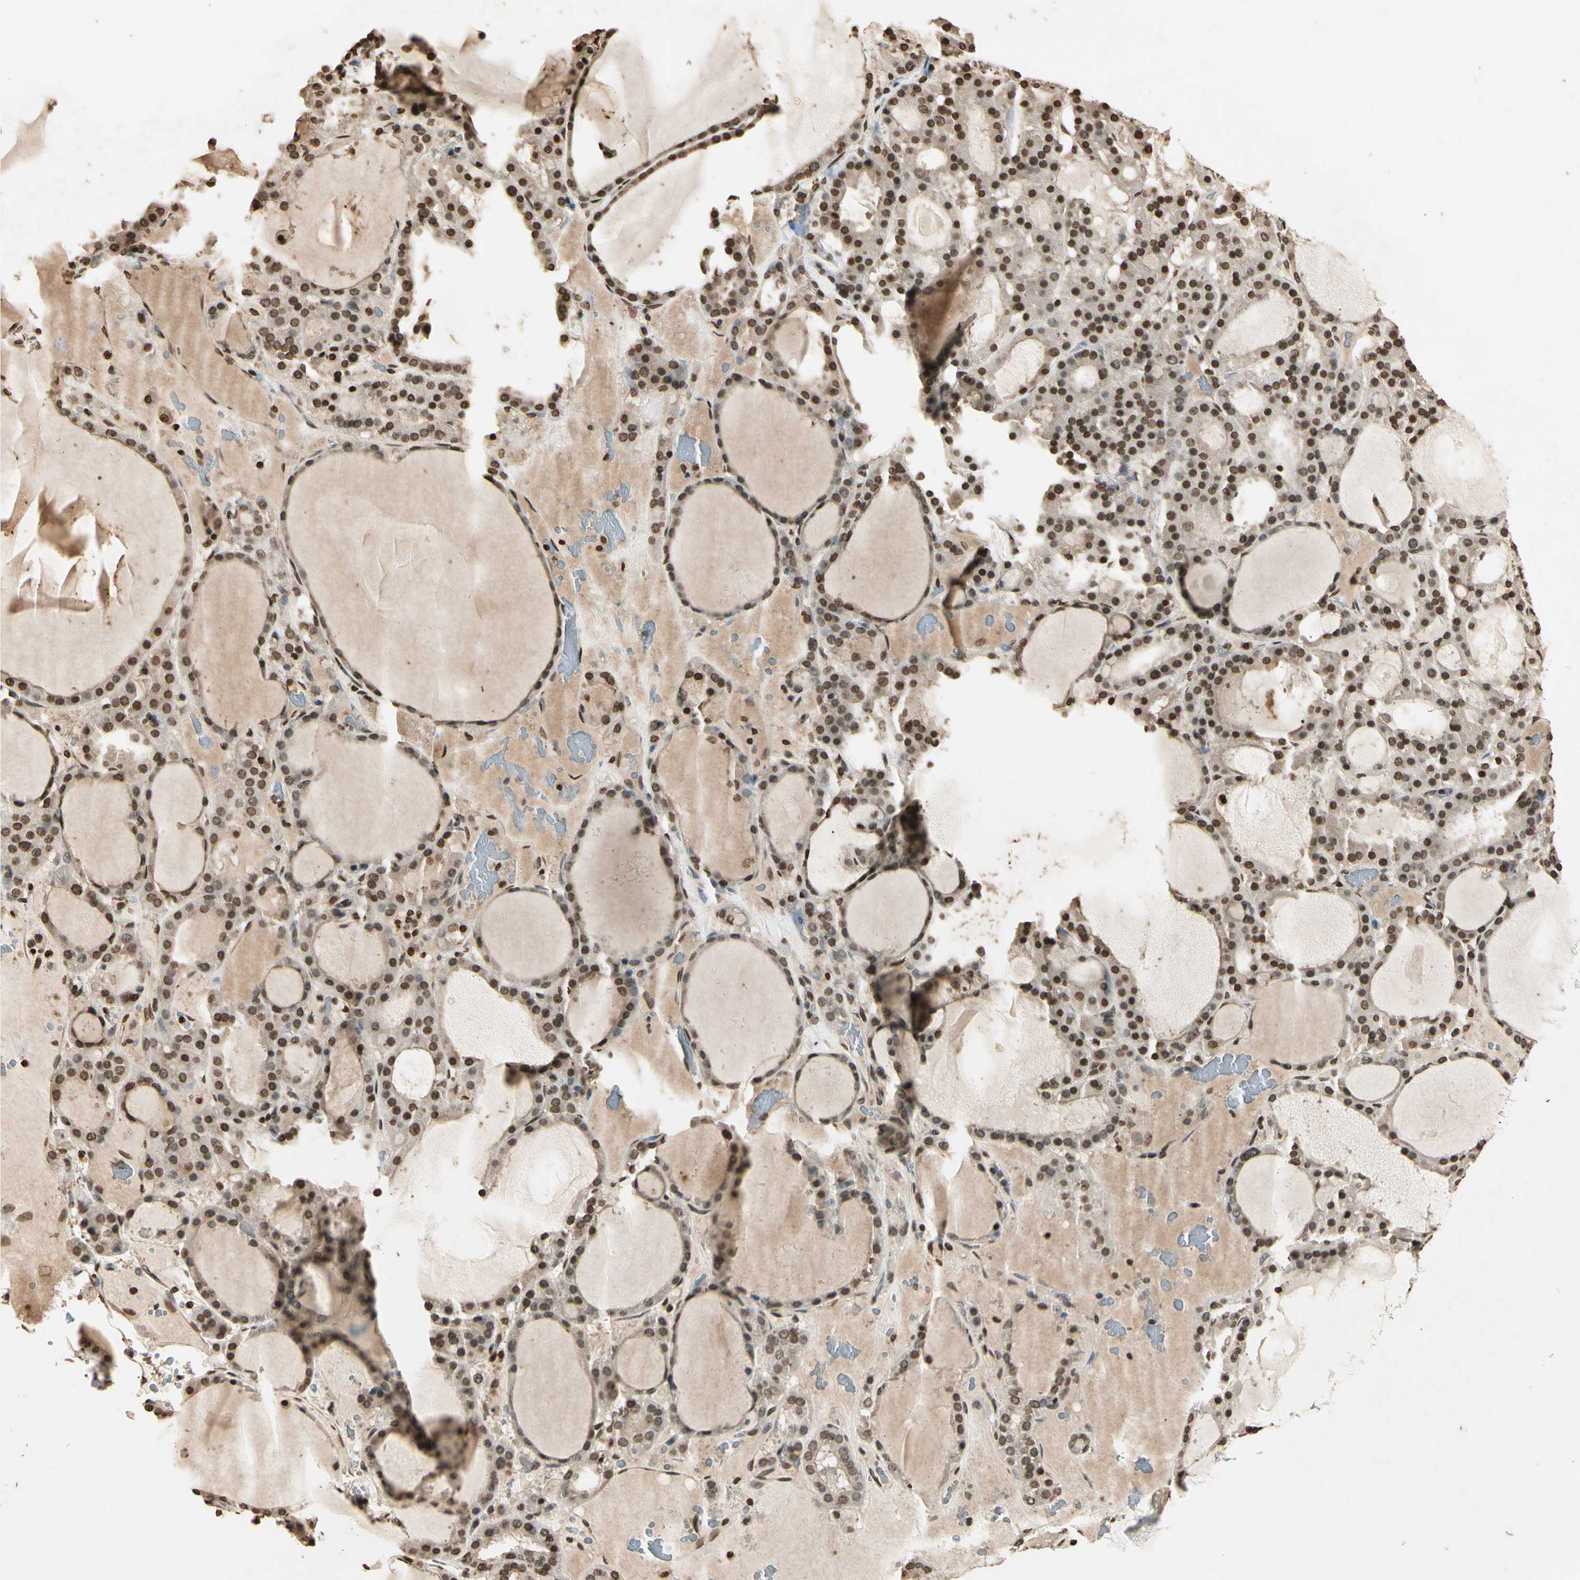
{"staining": {"intensity": "moderate", "quantity": "25%-75%", "location": "cytoplasmic/membranous,nuclear"}, "tissue": "thyroid gland", "cell_type": "Glandular cells", "image_type": "normal", "snomed": [{"axis": "morphology", "description": "Normal tissue, NOS"}, {"axis": "morphology", "description": "Carcinoma, NOS"}, {"axis": "topography", "description": "Thyroid gland"}], "caption": "Immunohistochemistry (IHC) staining of benign thyroid gland, which displays medium levels of moderate cytoplasmic/membranous,nuclear staining in about 25%-75% of glandular cells indicating moderate cytoplasmic/membranous,nuclear protein positivity. The staining was performed using DAB (3,3'-diaminobenzidine) (brown) for protein detection and nuclei were counterstained in hematoxylin (blue).", "gene": "TOP1", "patient": {"sex": "female", "age": 86}}